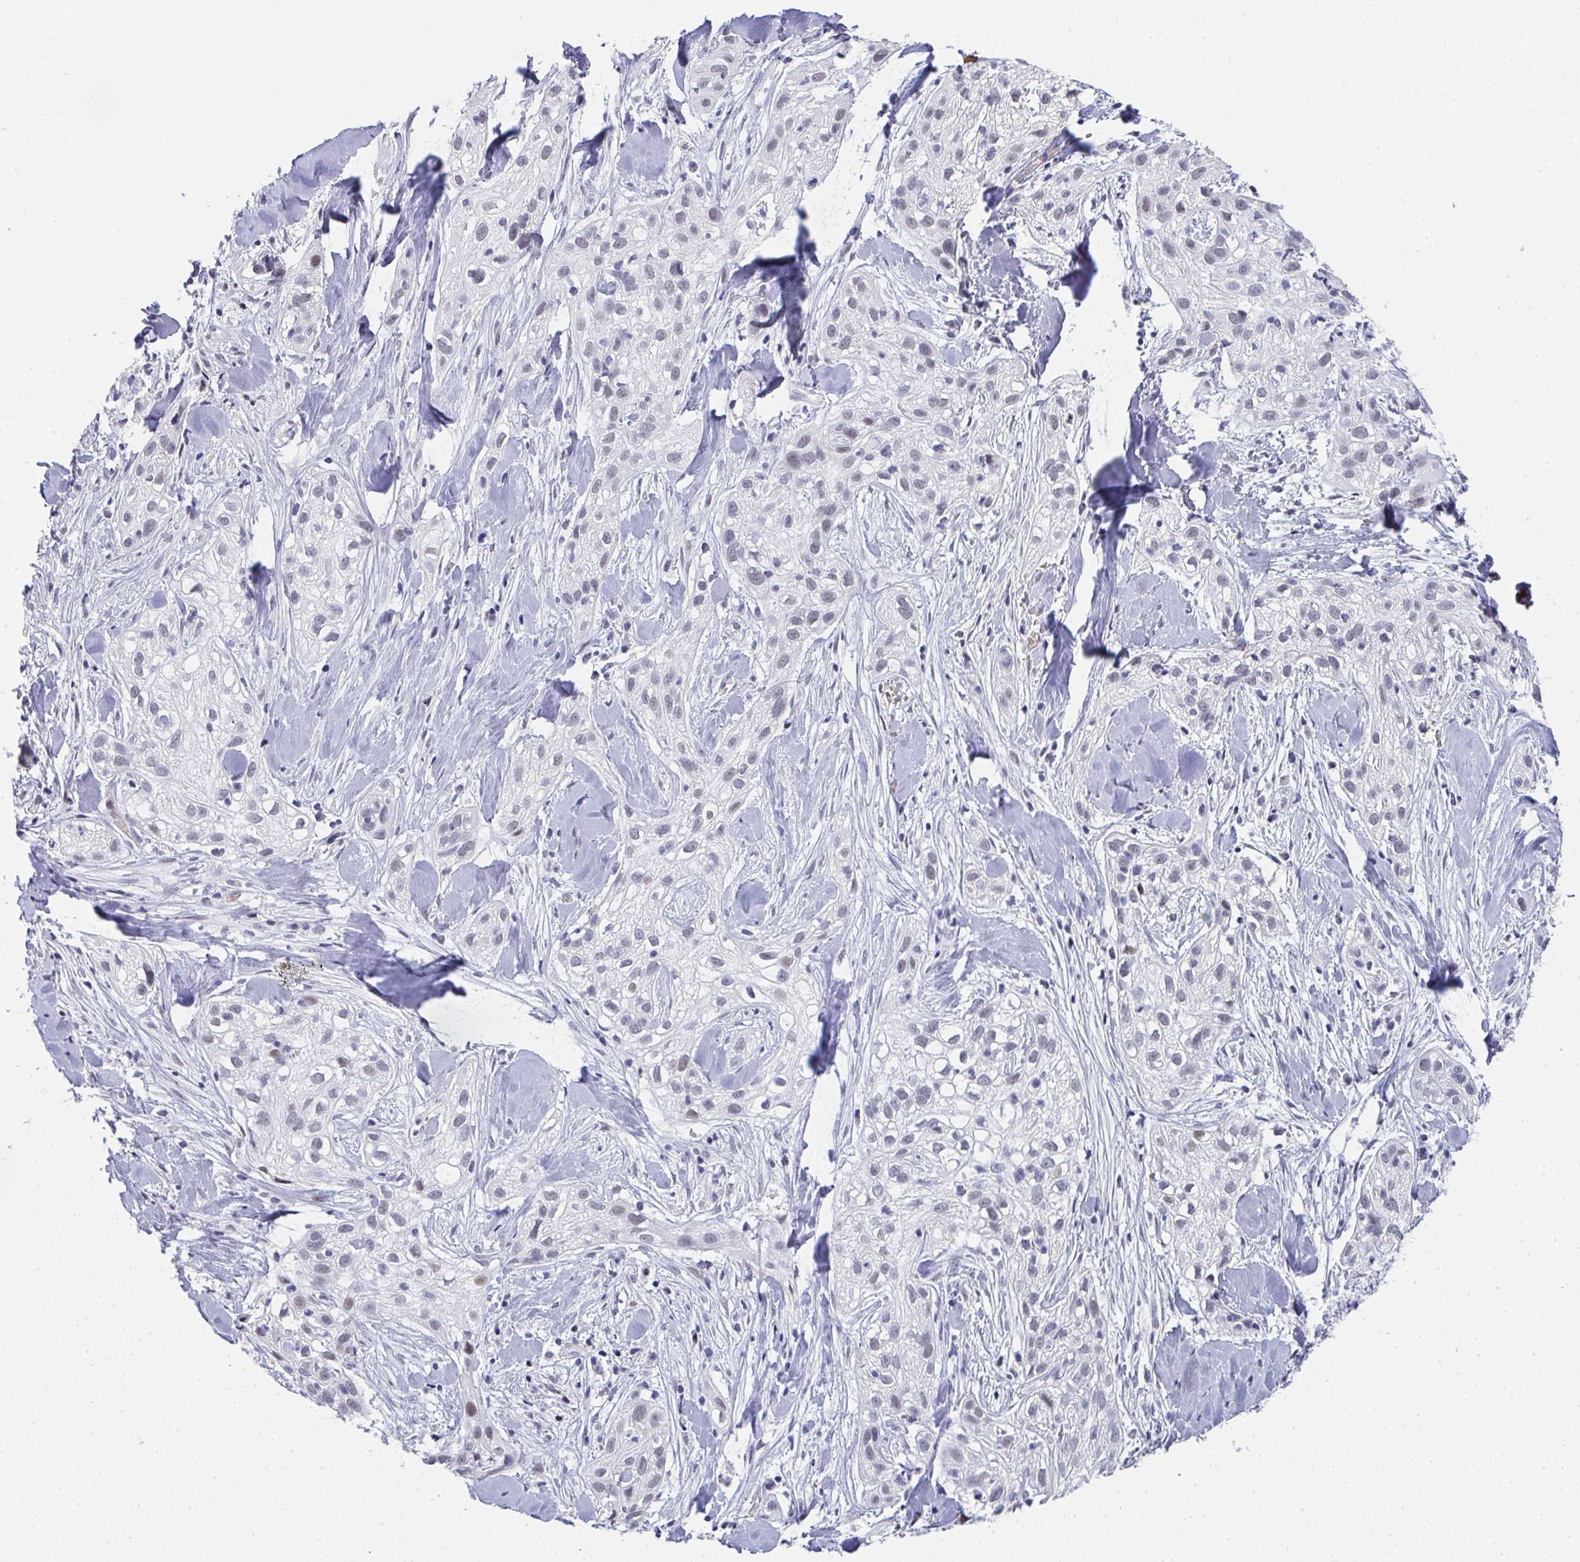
{"staining": {"intensity": "negative", "quantity": "none", "location": "none"}, "tissue": "skin cancer", "cell_type": "Tumor cells", "image_type": "cancer", "snomed": [{"axis": "morphology", "description": "Squamous cell carcinoma, NOS"}, {"axis": "topography", "description": "Skin"}], "caption": "Immunohistochemistry photomicrograph of neoplastic tissue: skin cancer (squamous cell carcinoma) stained with DAB (3,3'-diaminobenzidine) exhibits no significant protein positivity in tumor cells. The staining was performed using DAB (3,3'-diaminobenzidine) to visualize the protein expression in brown, while the nuclei were stained in blue with hematoxylin (Magnification: 20x).", "gene": "TNMD", "patient": {"sex": "male", "age": 82}}